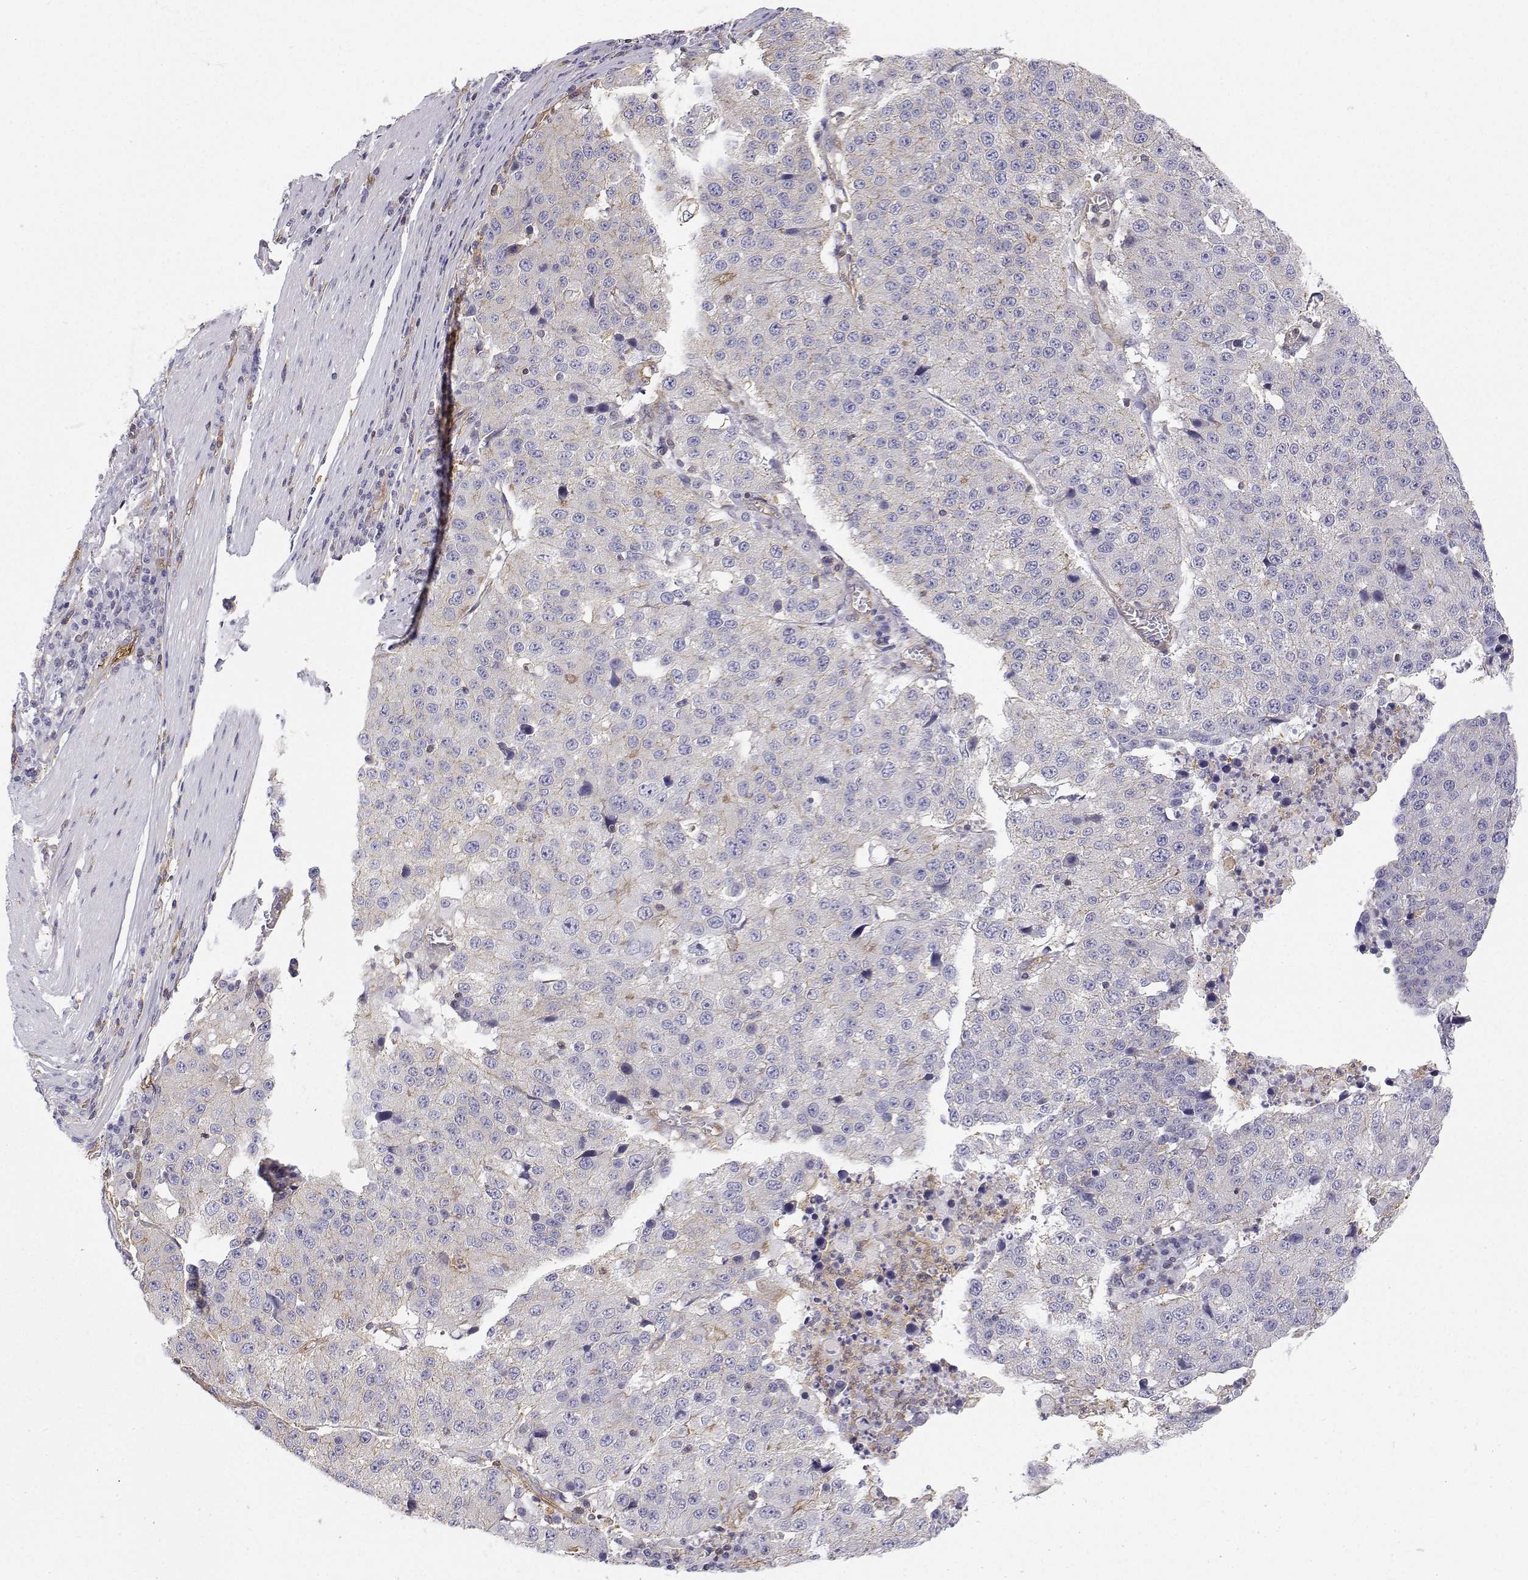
{"staining": {"intensity": "negative", "quantity": "none", "location": "none"}, "tissue": "stomach cancer", "cell_type": "Tumor cells", "image_type": "cancer", "snomed": [{"axis": "morphology", "description": "Adenocarcinoma, NOS"}, {"axis": "topography", "description": "Stomach"}], "caption": "Immunohistochemical staining of human stomach adenocarcinoma shows no significant positivity in tumor cells.", "gene": "MYH9", "patient": {"sex": "male", "age": 71}}